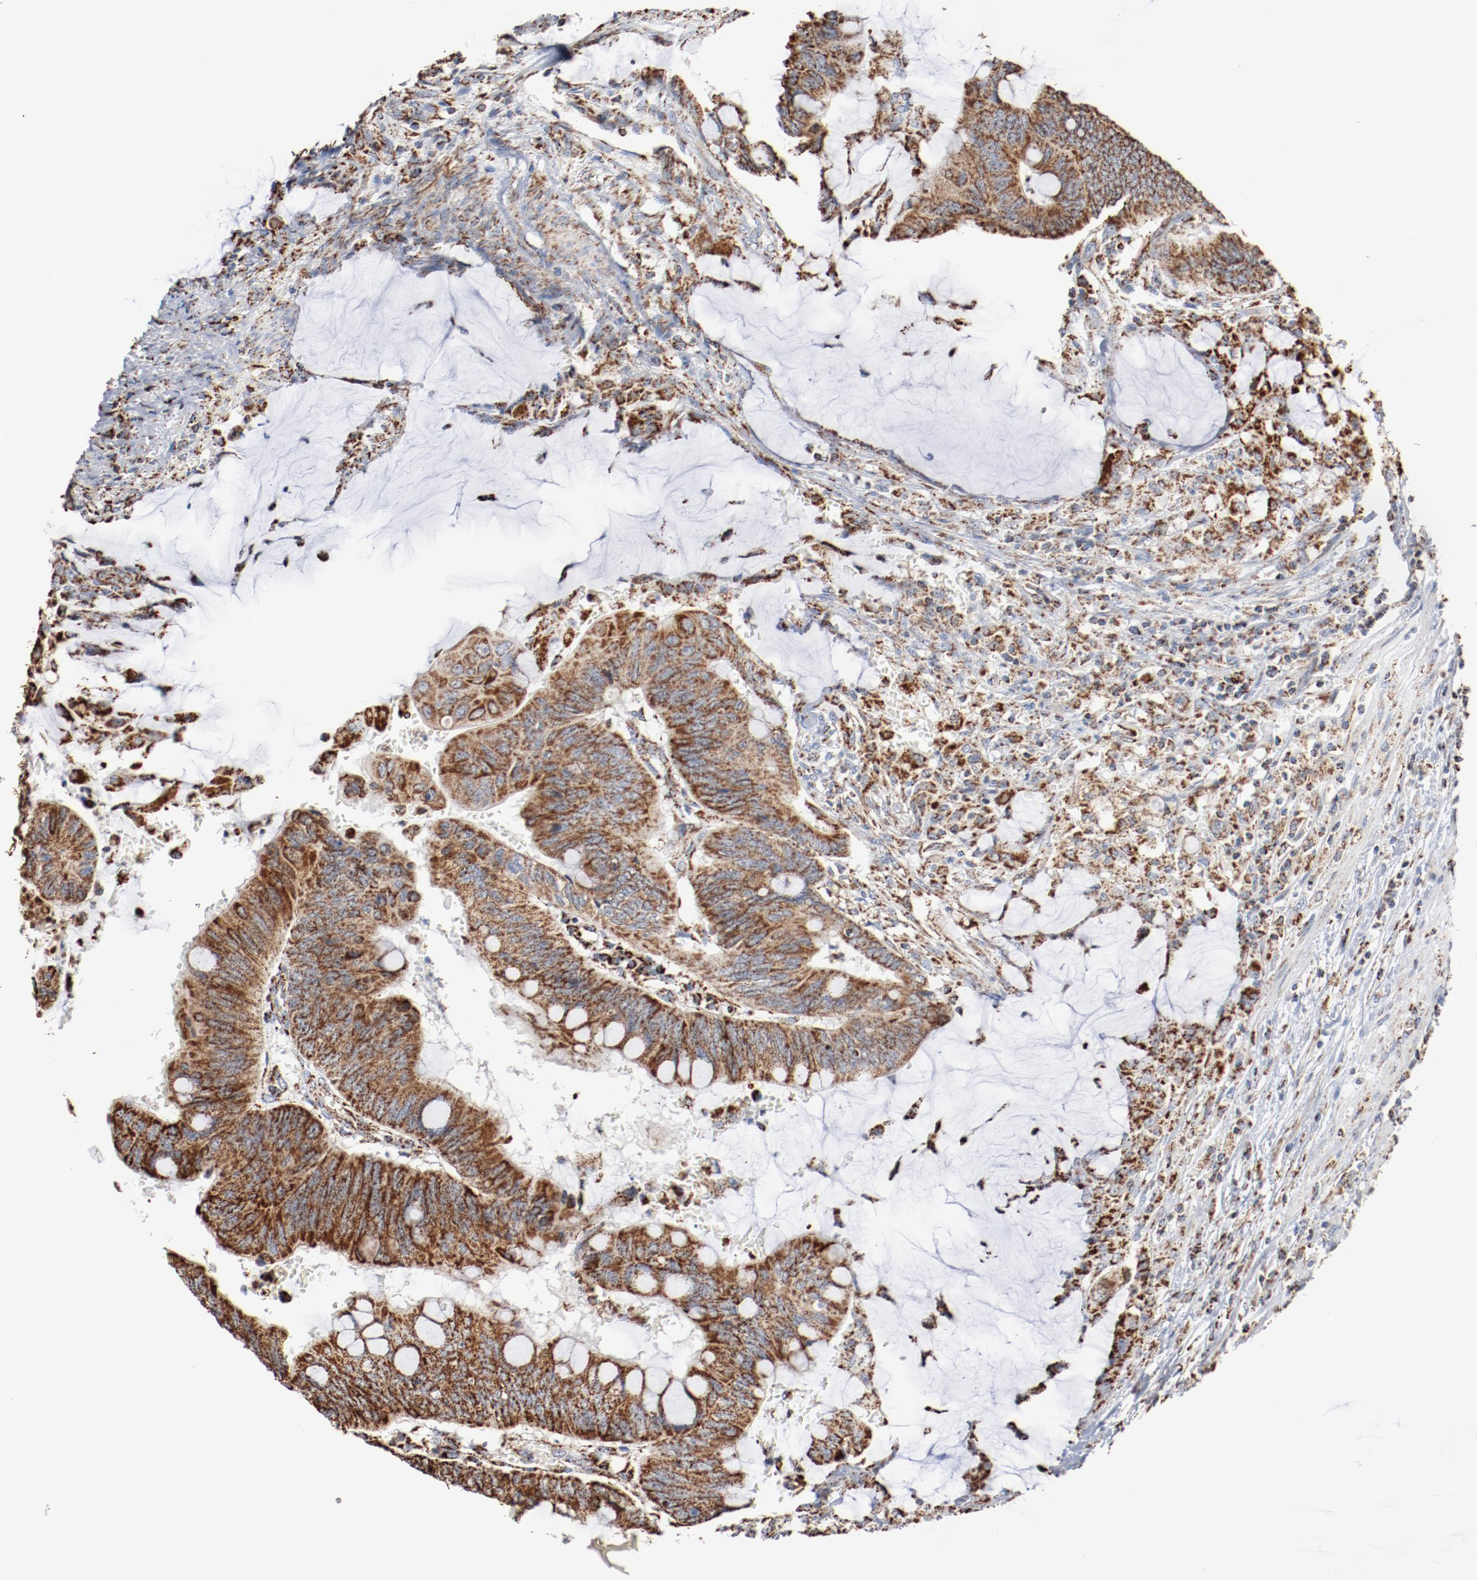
{"staining": {"intensity": "strong", "quantity": ">75%", "location": "cytoplasmic/membranous"}, "tissue": "colorectal cancer", "cell_type": "Tumor cells", "image_type": "cancer", "snomed": [{"axis": "morphology", "description": "Normal tissue, NOS"}, {"axis": "morphology", "description": "Adenocarcinoma, NOS"}, {"axis": "topography", "description": "Rectum"}], "caption": "IHC histopathology image of neoplastic tissue: adenocarcinoma (colorectal) stained using immunohistochemistry shows high levels of strong protein expression localized specifically in the cytoplasmic/membranous of tumor cells, appearing as a cytoplasmic/membranous brown color.", "gene": "NDUFS4", "patient": {"sex": "male", "age": 92}}